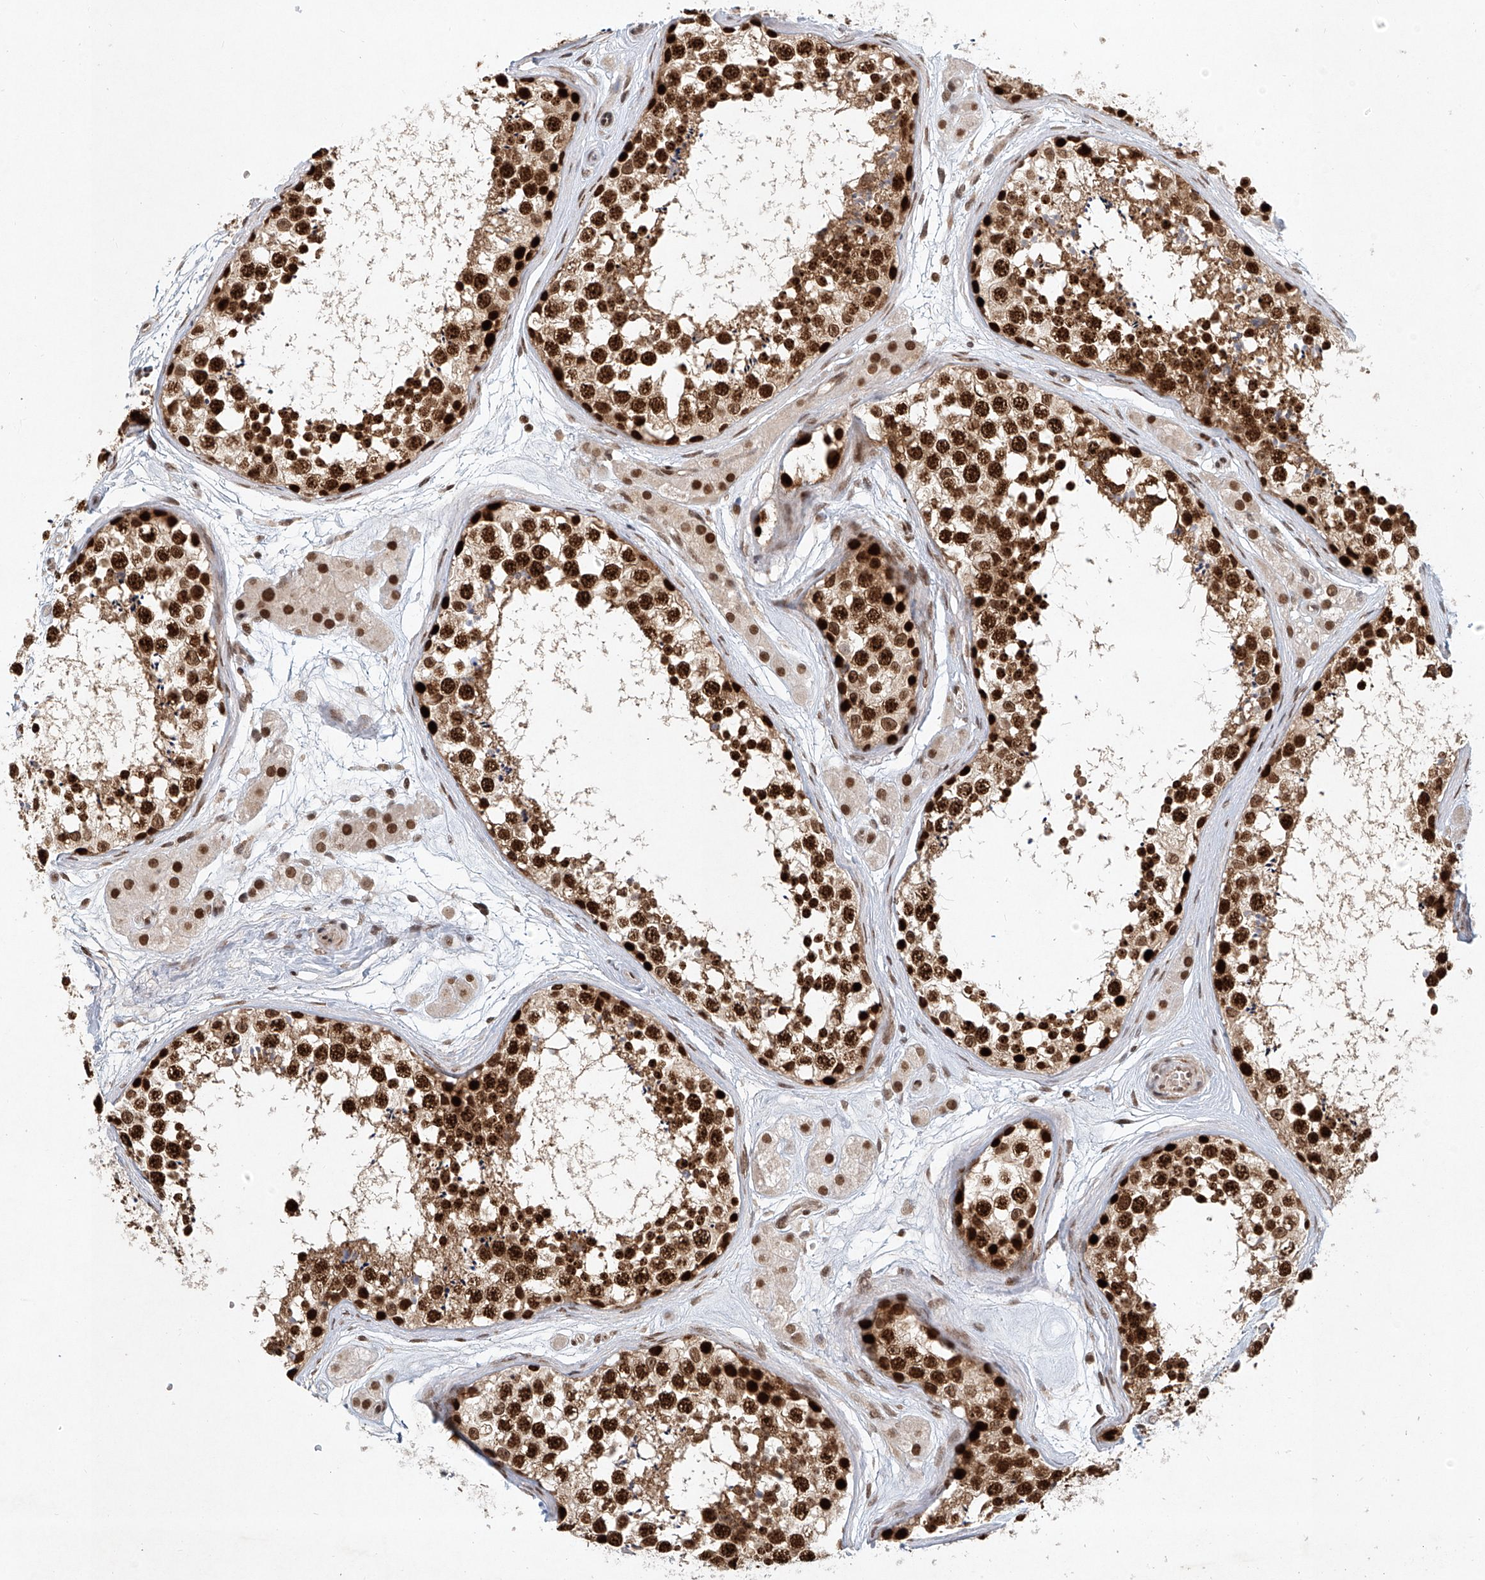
{"staining": {"intensity": "strong", "quantity": ">75%", "location": "nuclear"}, "tissue": "testis", "cell_type": "Cells in seminiferous ducts", "image_type": "normal", "snomed": [{"axis": "morphology", "description": "Normal tissue, NOS"}, {"axis": "topography", "description": "Testis"}], "caption": "Immunohistochemical staining of normal human testis shows high levels of strong nuclear expression in about >75% of cells in seminiferous ducts. Using DAB (3,3'-diaminobenzidine) (brown) and hematoxylin (blue) stains, captured at high magnification using brightfield microscopy.", "gene": "ZNF470", "patient": {"sex": "male", "age": 56}}